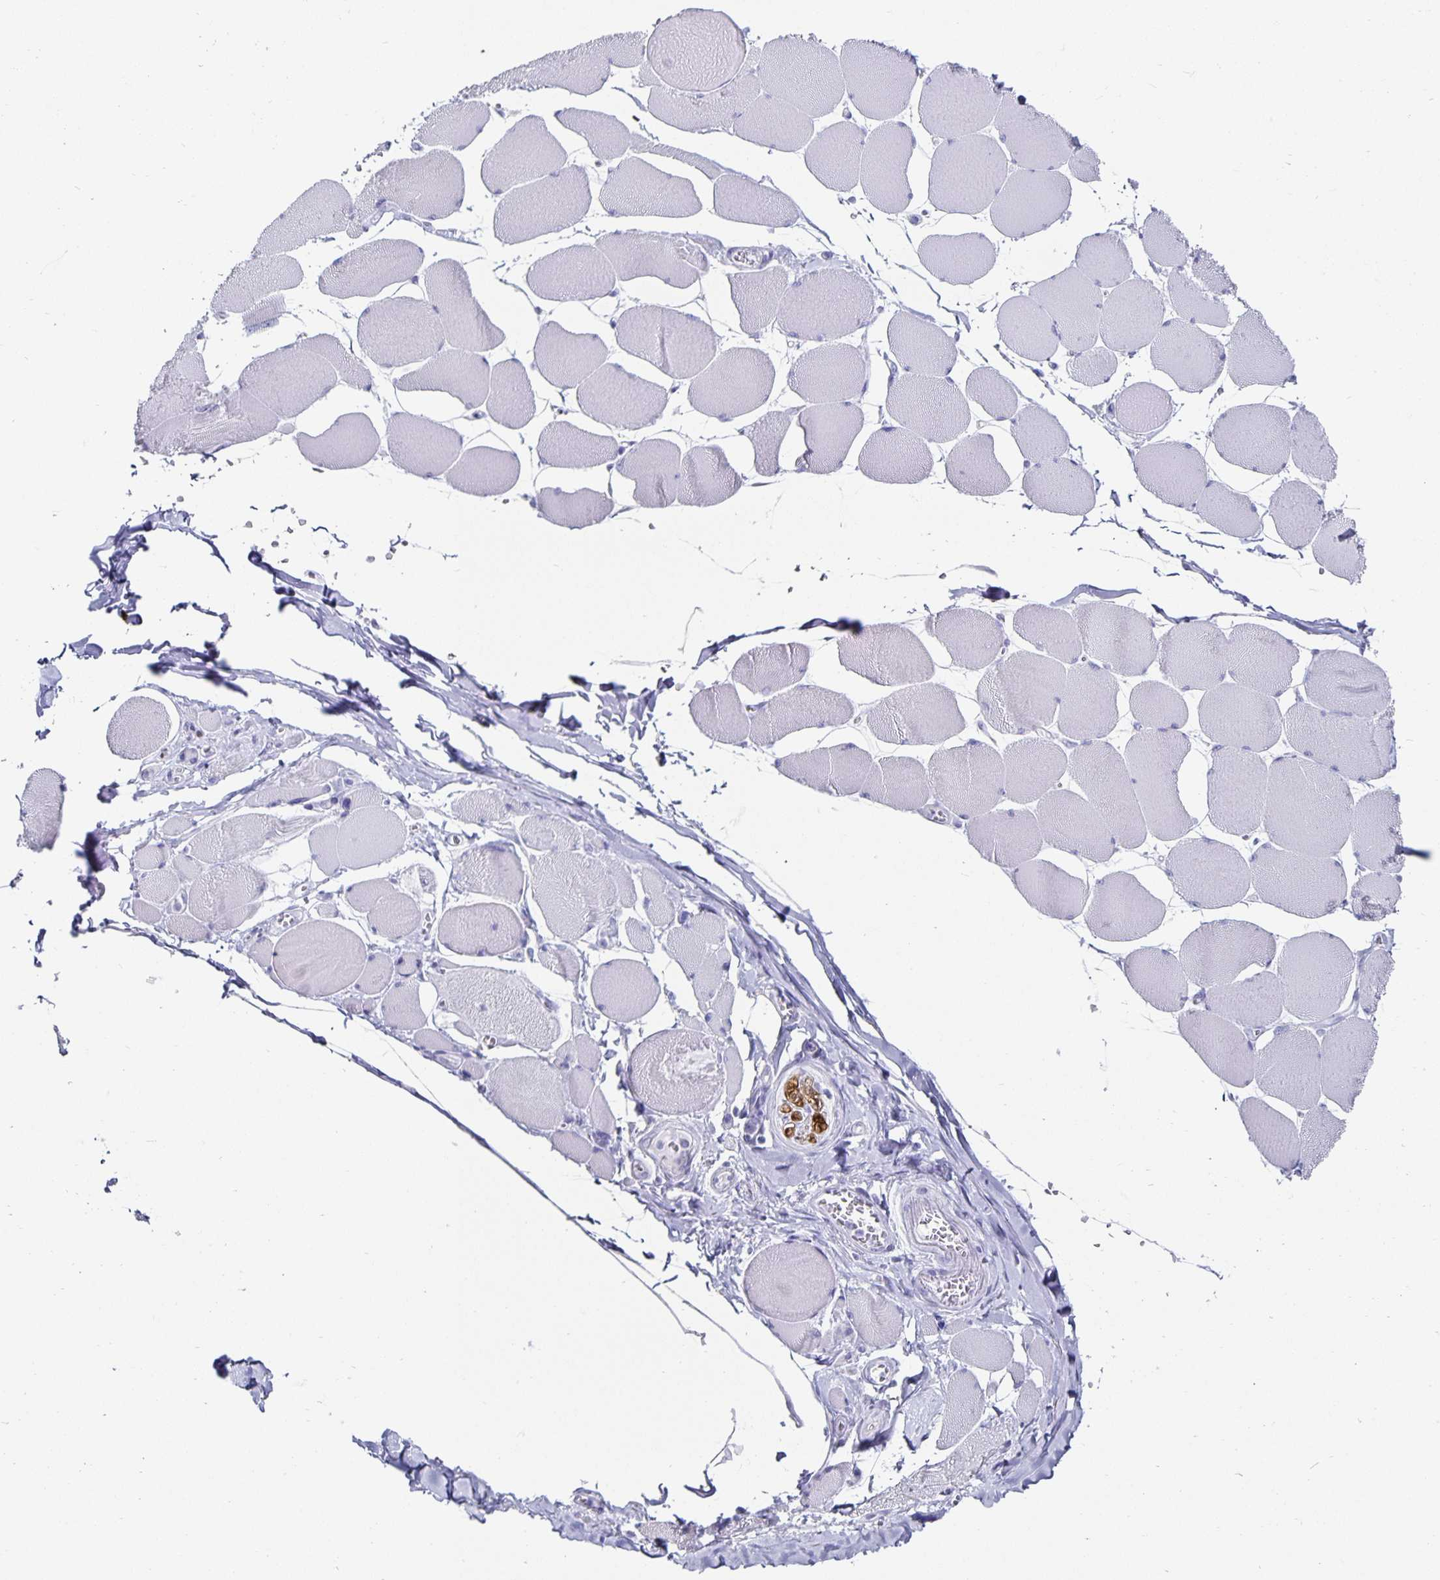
{"staining": {"intensity": "negative", "quantity": "none", "location": "none"}, "tissue": "skeletal muscle", "cell_type": "Myocytes", "image_type": "normal", "snomed": [{"axis": "morphology", "description": "Normal tissue, NOS"}, {"axis": "topography", "description": "Skeletal muscle"}], "caption": "This is an immunohistochemistry image of normal human skeletal muscle. There is no positivity in myocytes.", "gene": "CHGA", "patient": {"sex": "female", "age": 75}}